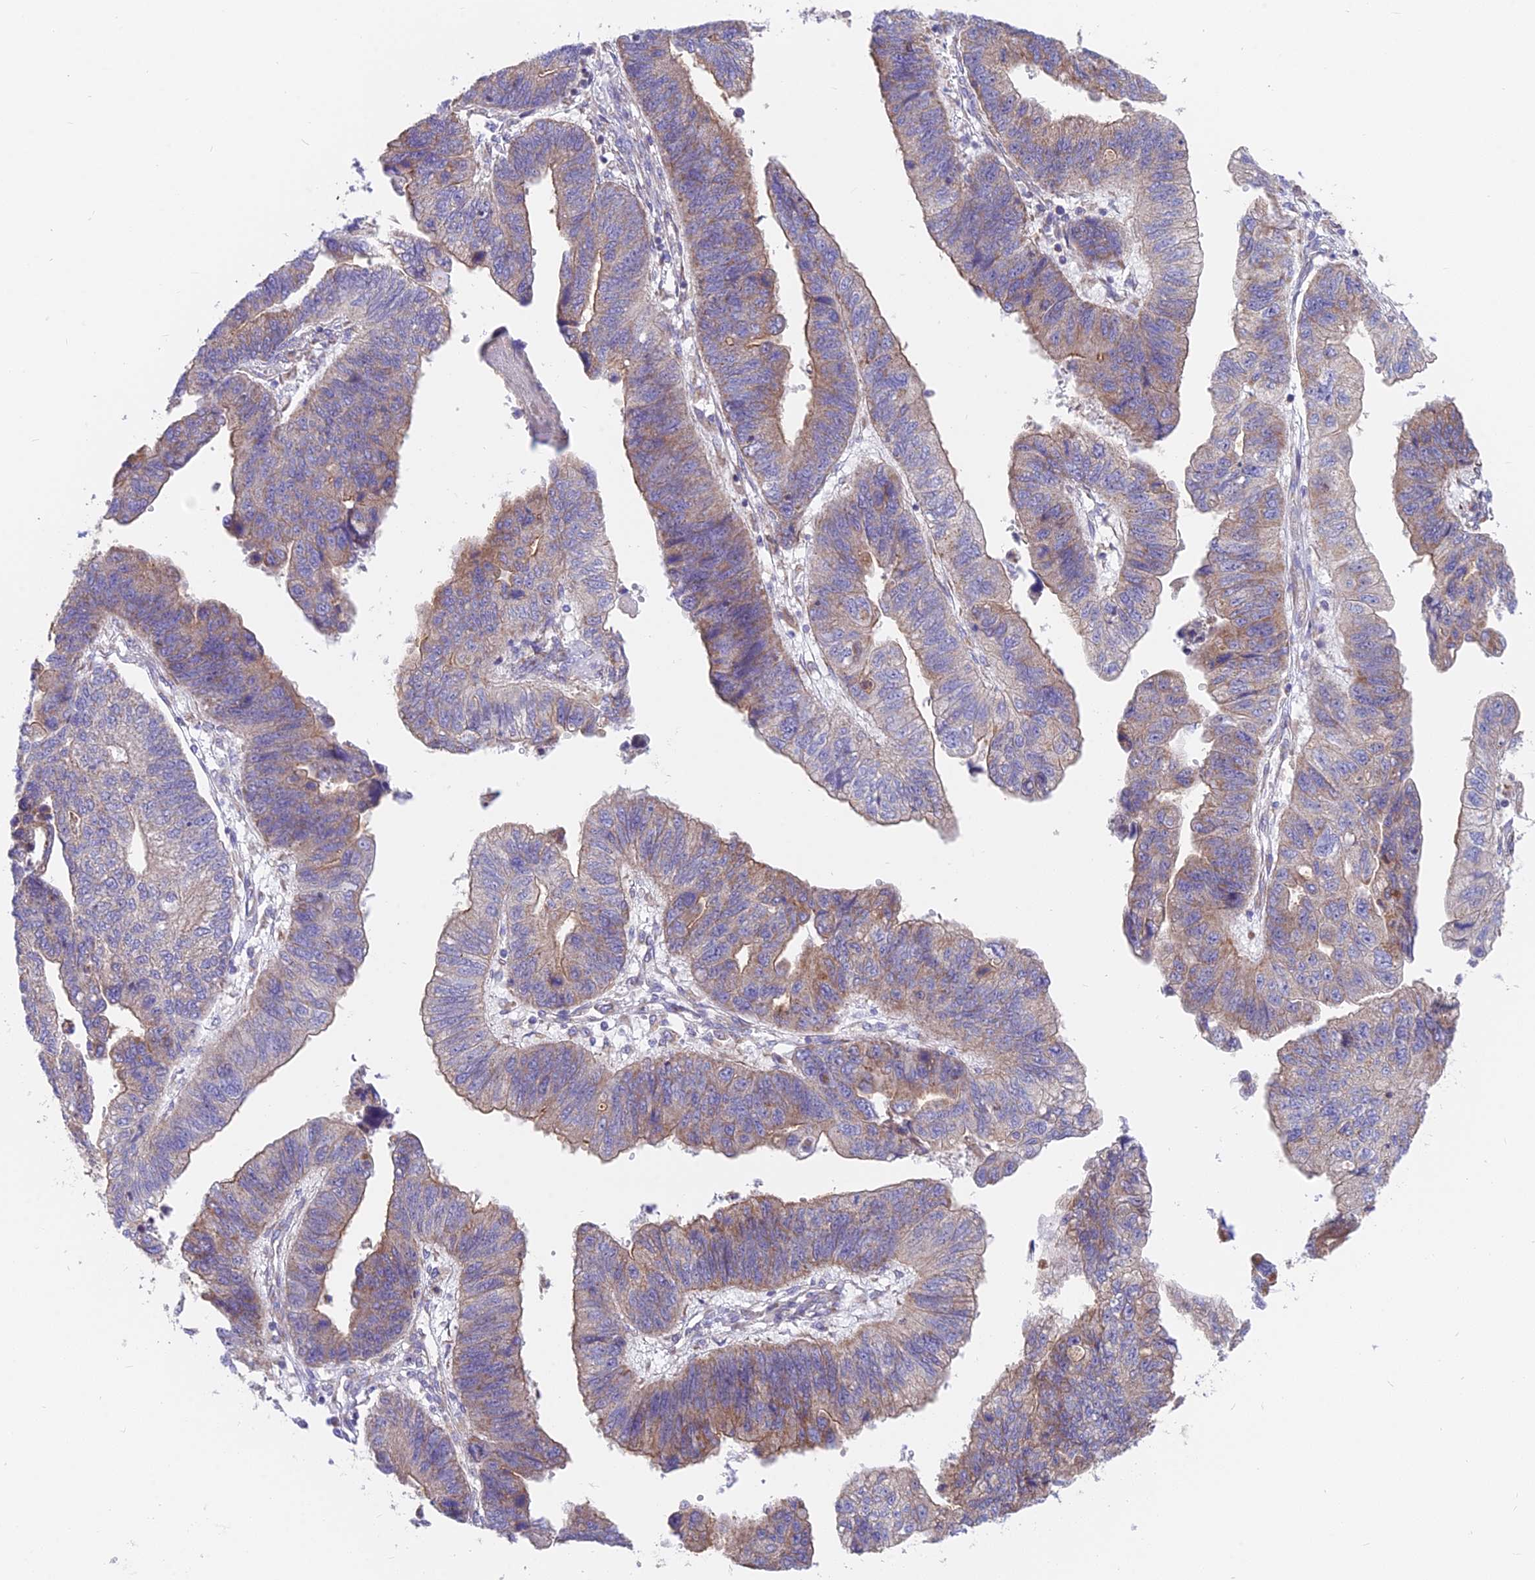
{"staining": {"intensity": "moderate", "quantity": "25%-75%", "location": "cytoplasmic/membranous"}, "tissue": "stomach cancer", "cell_type": "Tumor cells", "image_type": "cancer", "snomed": [{"axis": "morphology", "description": "Adenocarcinoma, NOS"}, {"axis": "topography", "description": "Stomach"}], "caption": "Tumor cells show medium levels of moderate cytoplasmic/membranous staining in about 25%-75% of cells in human stomach cancer (adenocarcinoma). (DAB (3,3'-diaminobenzidine) IHC with brightfield microscopy, high magnification).", "gene": "TBC1D20", "patient": {"sex": "male", "age": 59}}